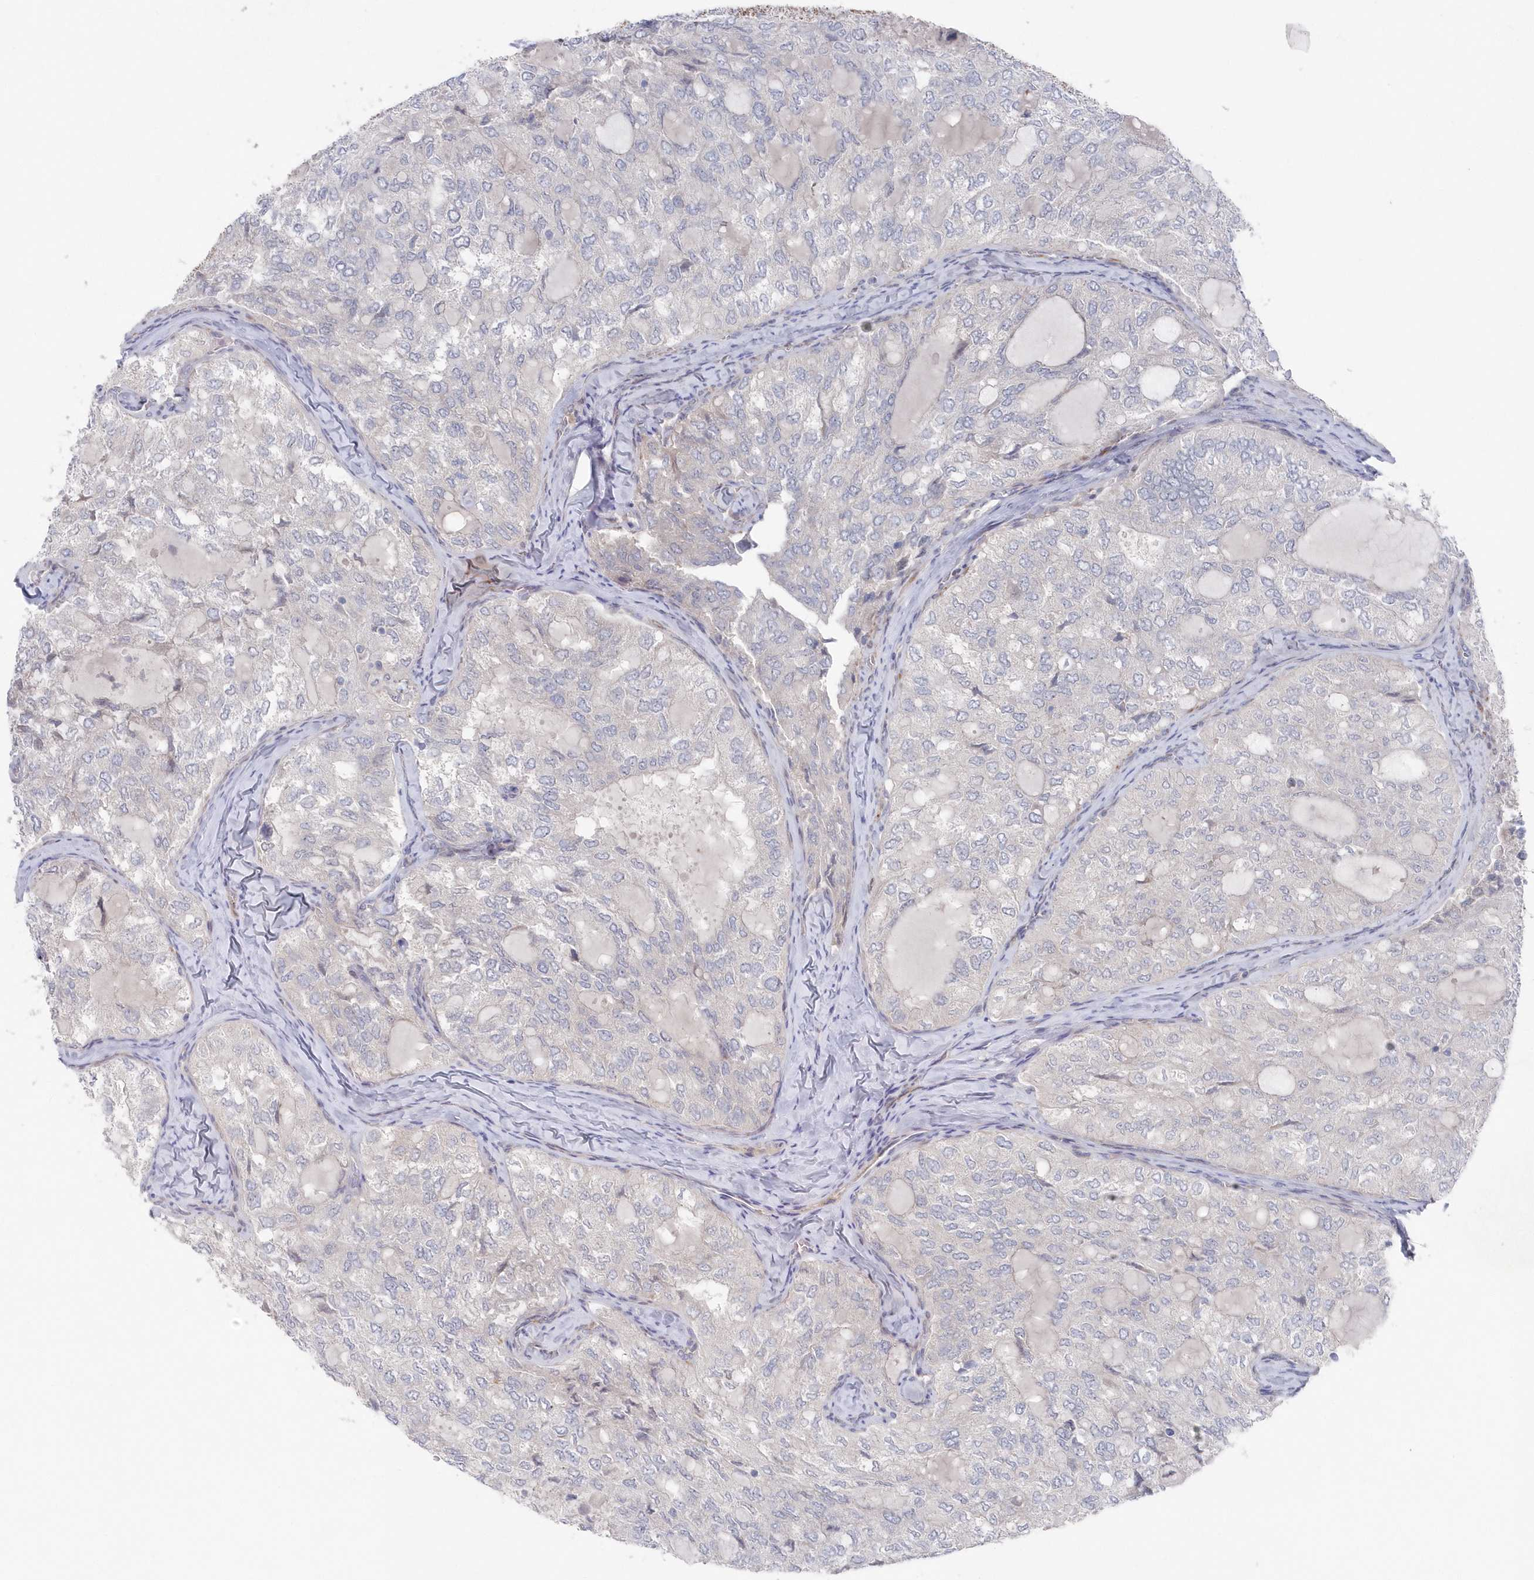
{"staining": {"intensity": "negative", "quantity": "none", "location": "none"}, "tissue": "thyroid cancer", "cell_type": "Tumor cells", "image_type": "cancer", "snomed": [{"axis": "morphology", "description": "Follicular adenoma carcinoma, NOS"}, {"axis": "topography", "description": "Thyroid gland"}], "caption": "DAB (3,3'-diaminobenzidine) immunohistochemical staining of thyroid cancer exhibits no significant positivity in tumor cells.", "gene": "KIAA1586", "patient": {"sex": "male", "age": 75}}